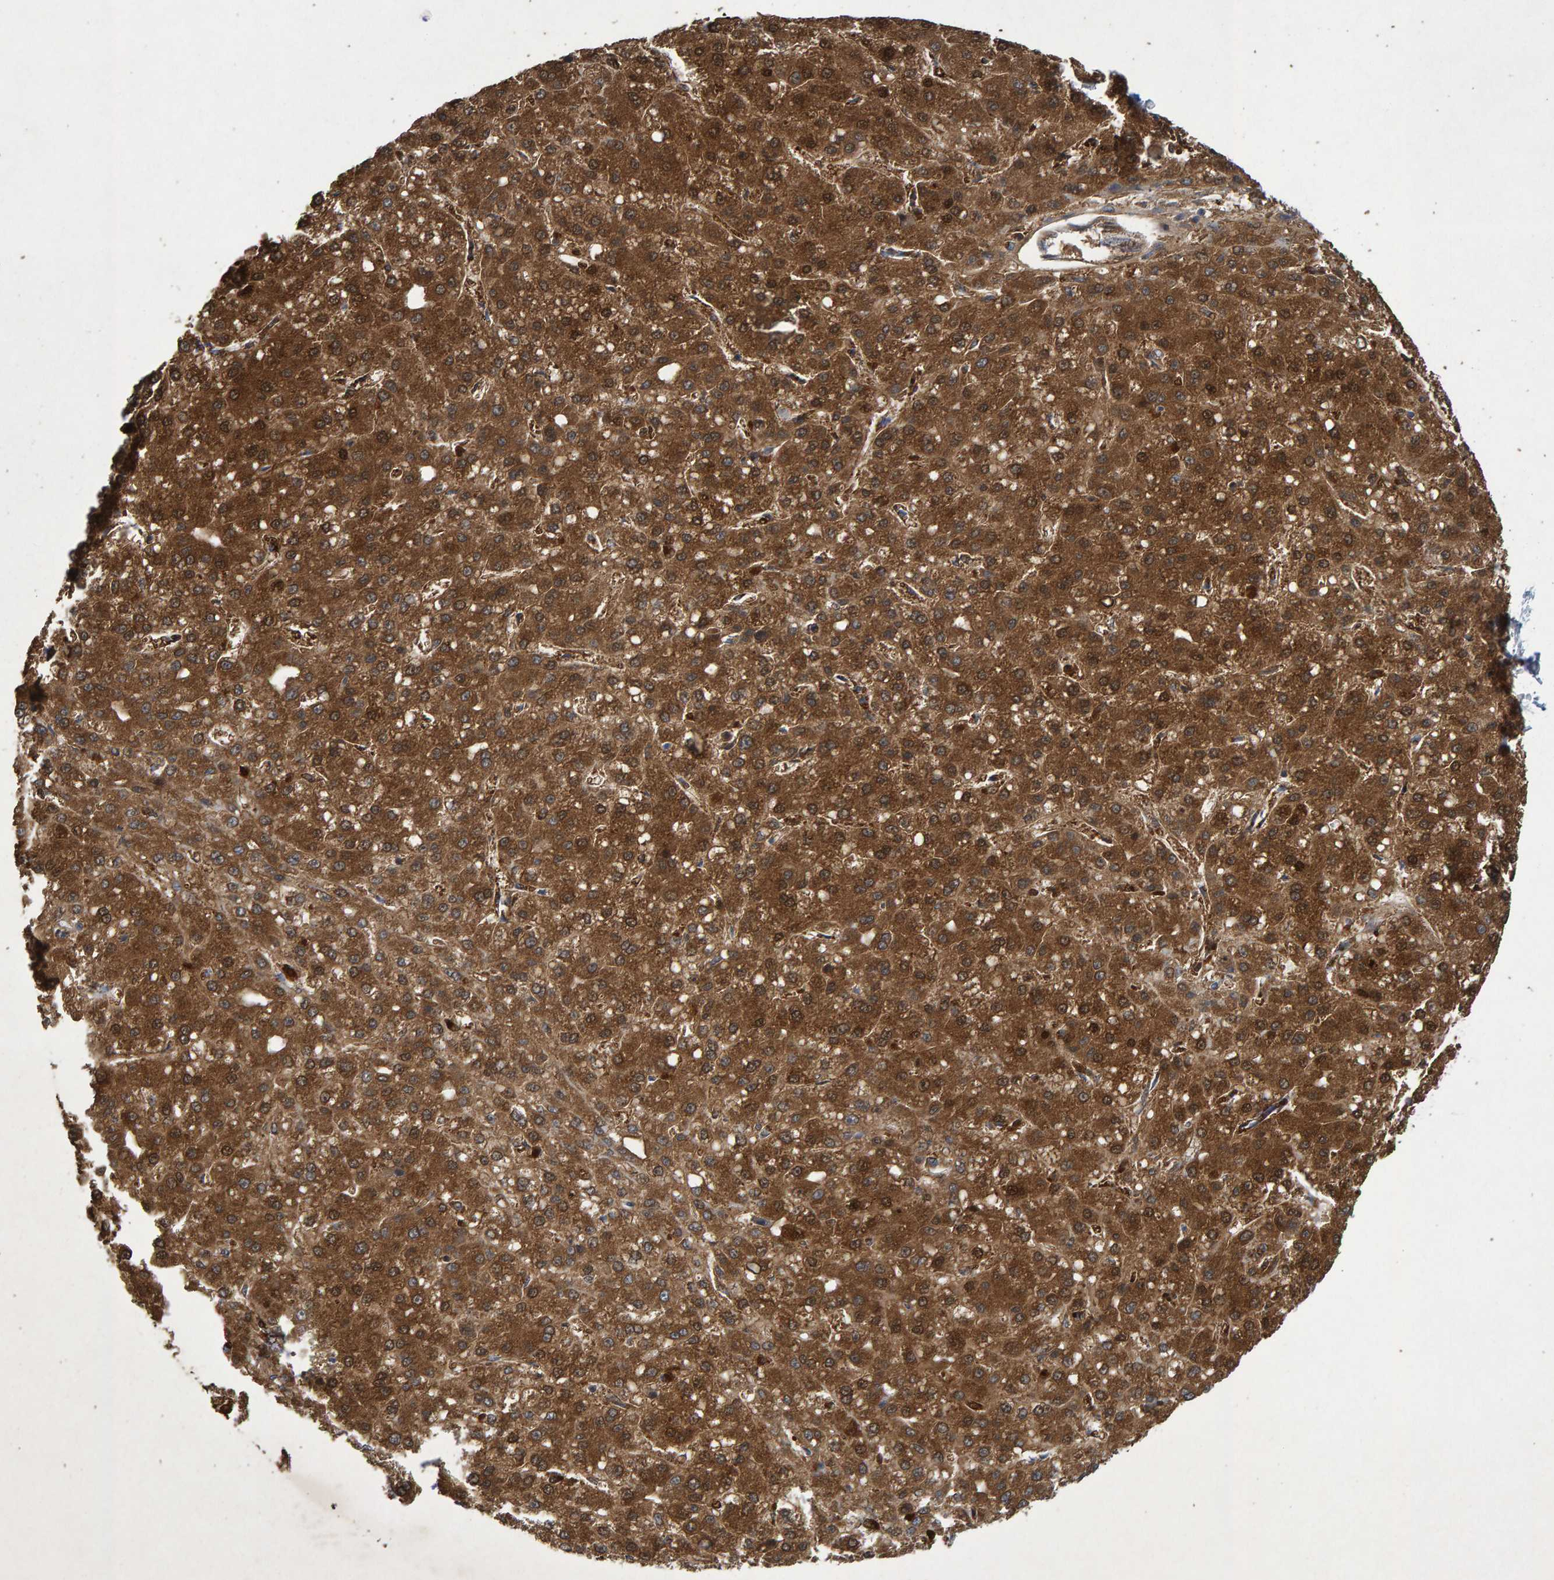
{"staining": {"intensity": "moderate", "quantity": ">75%", "location": "cytoplasmic/membranous"}, "tissue": "liver cancer", "cell_type": "Tumor cells", "image_type": "cancer", "snomed": [{"axis": "morphology", "description": "Carcinoma, Hepatocellular, NOS"}, {"axis": "topography", "description": "Liver"}], "caption": "Moderate cytoplasmic/membranous protein staining is present in about >75% of tumor cells in liver hepatocellular carcinoma.", "gene": "CTH", "patient": {"sex": "male", "age": 67}}